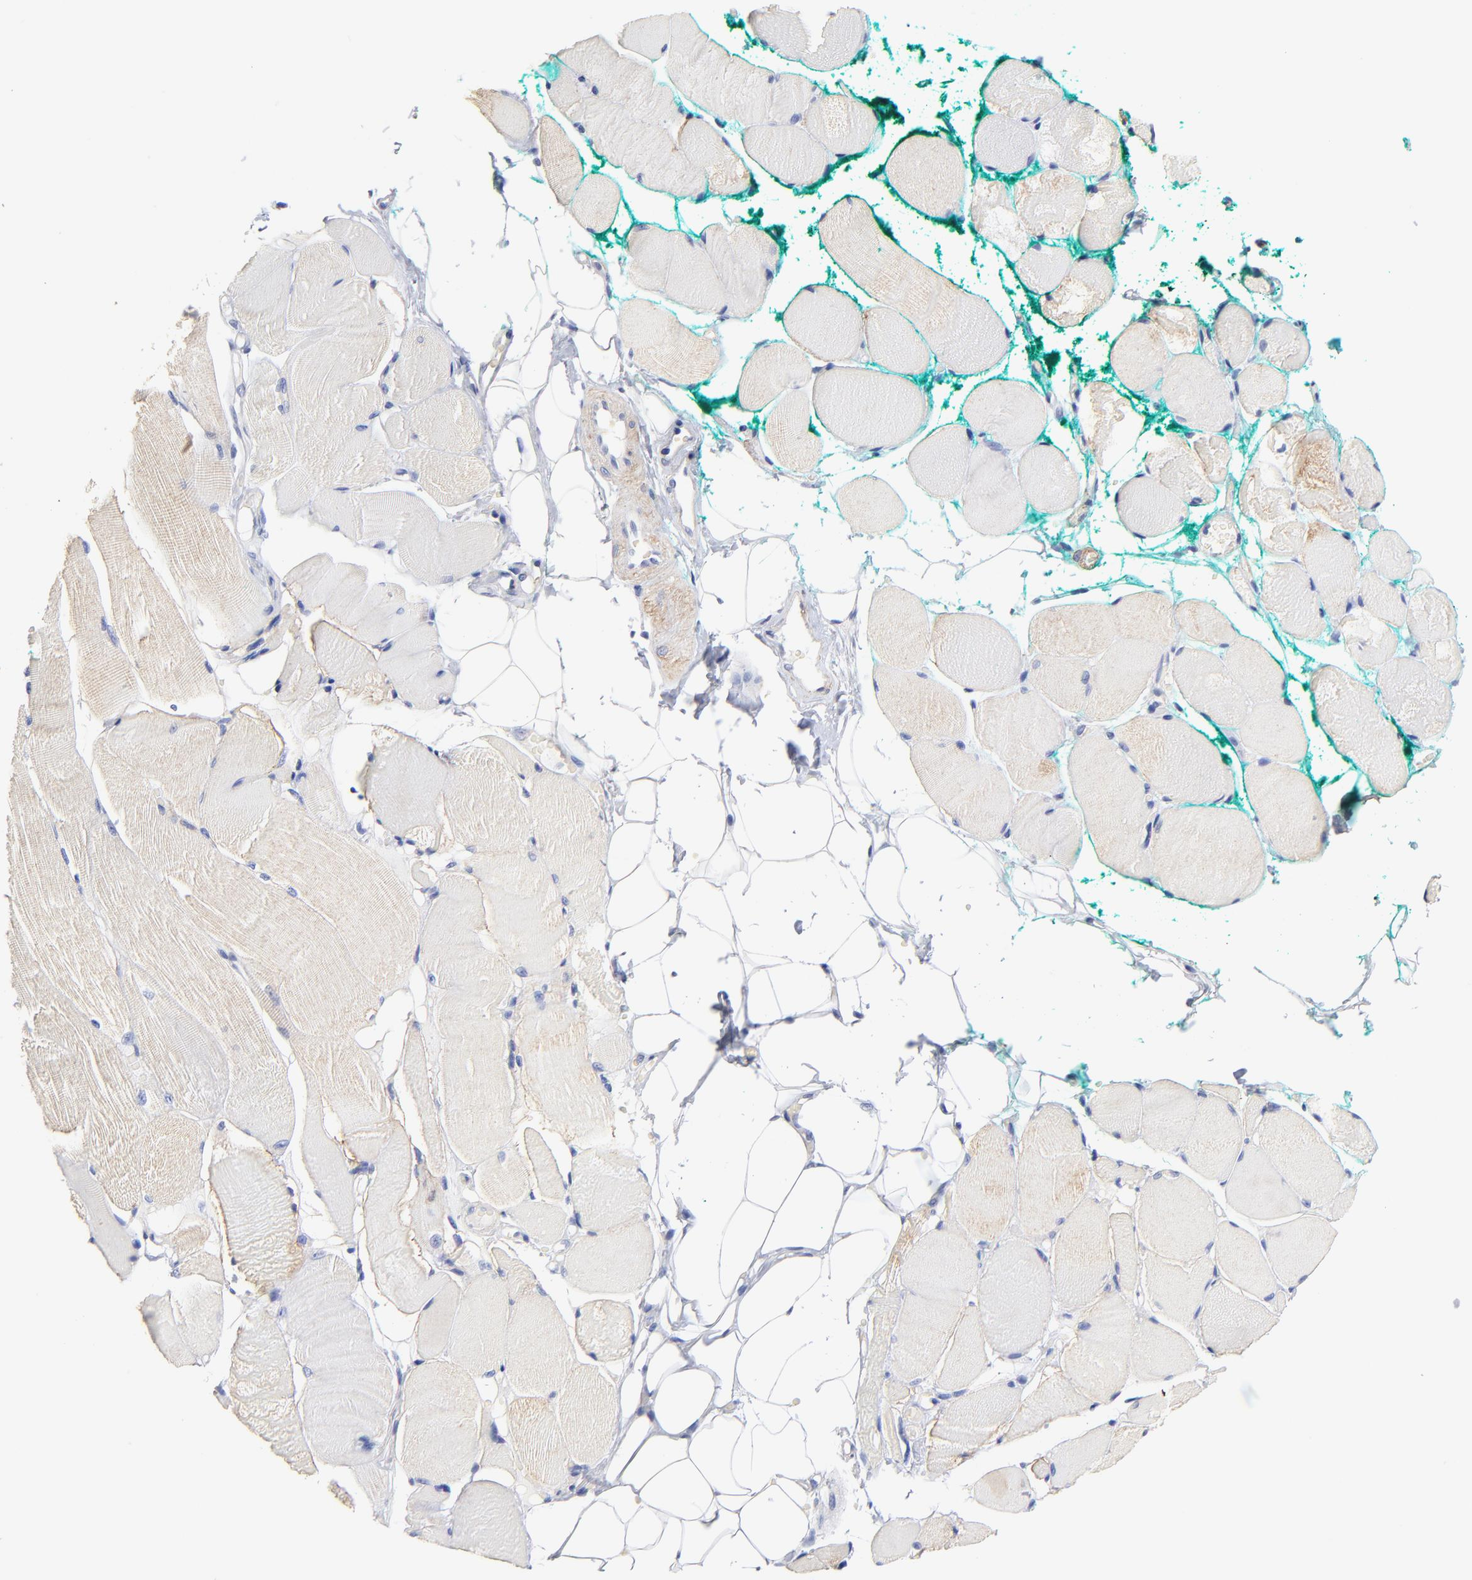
{"staining": {"intensity": "negative", "quantity": "none", "location": "none"}, "tissue": "skeletal muscle", "cell_type": "Myocytes", "image_type": "normal", "snomed": [{"axis": "morphology", "description": "Normal tissue, NOS"}, {"axis": "topography", "description": "Skeletal muscle"}, {"axis": "topography", "description": "Peripheral nerve tissue"}], "caption": "Histopathology image shows no significant protein staining in myocytes of benign skeletal muscle.", "gene": "ASL", "patient": {"sex": "female", "age": 84}}